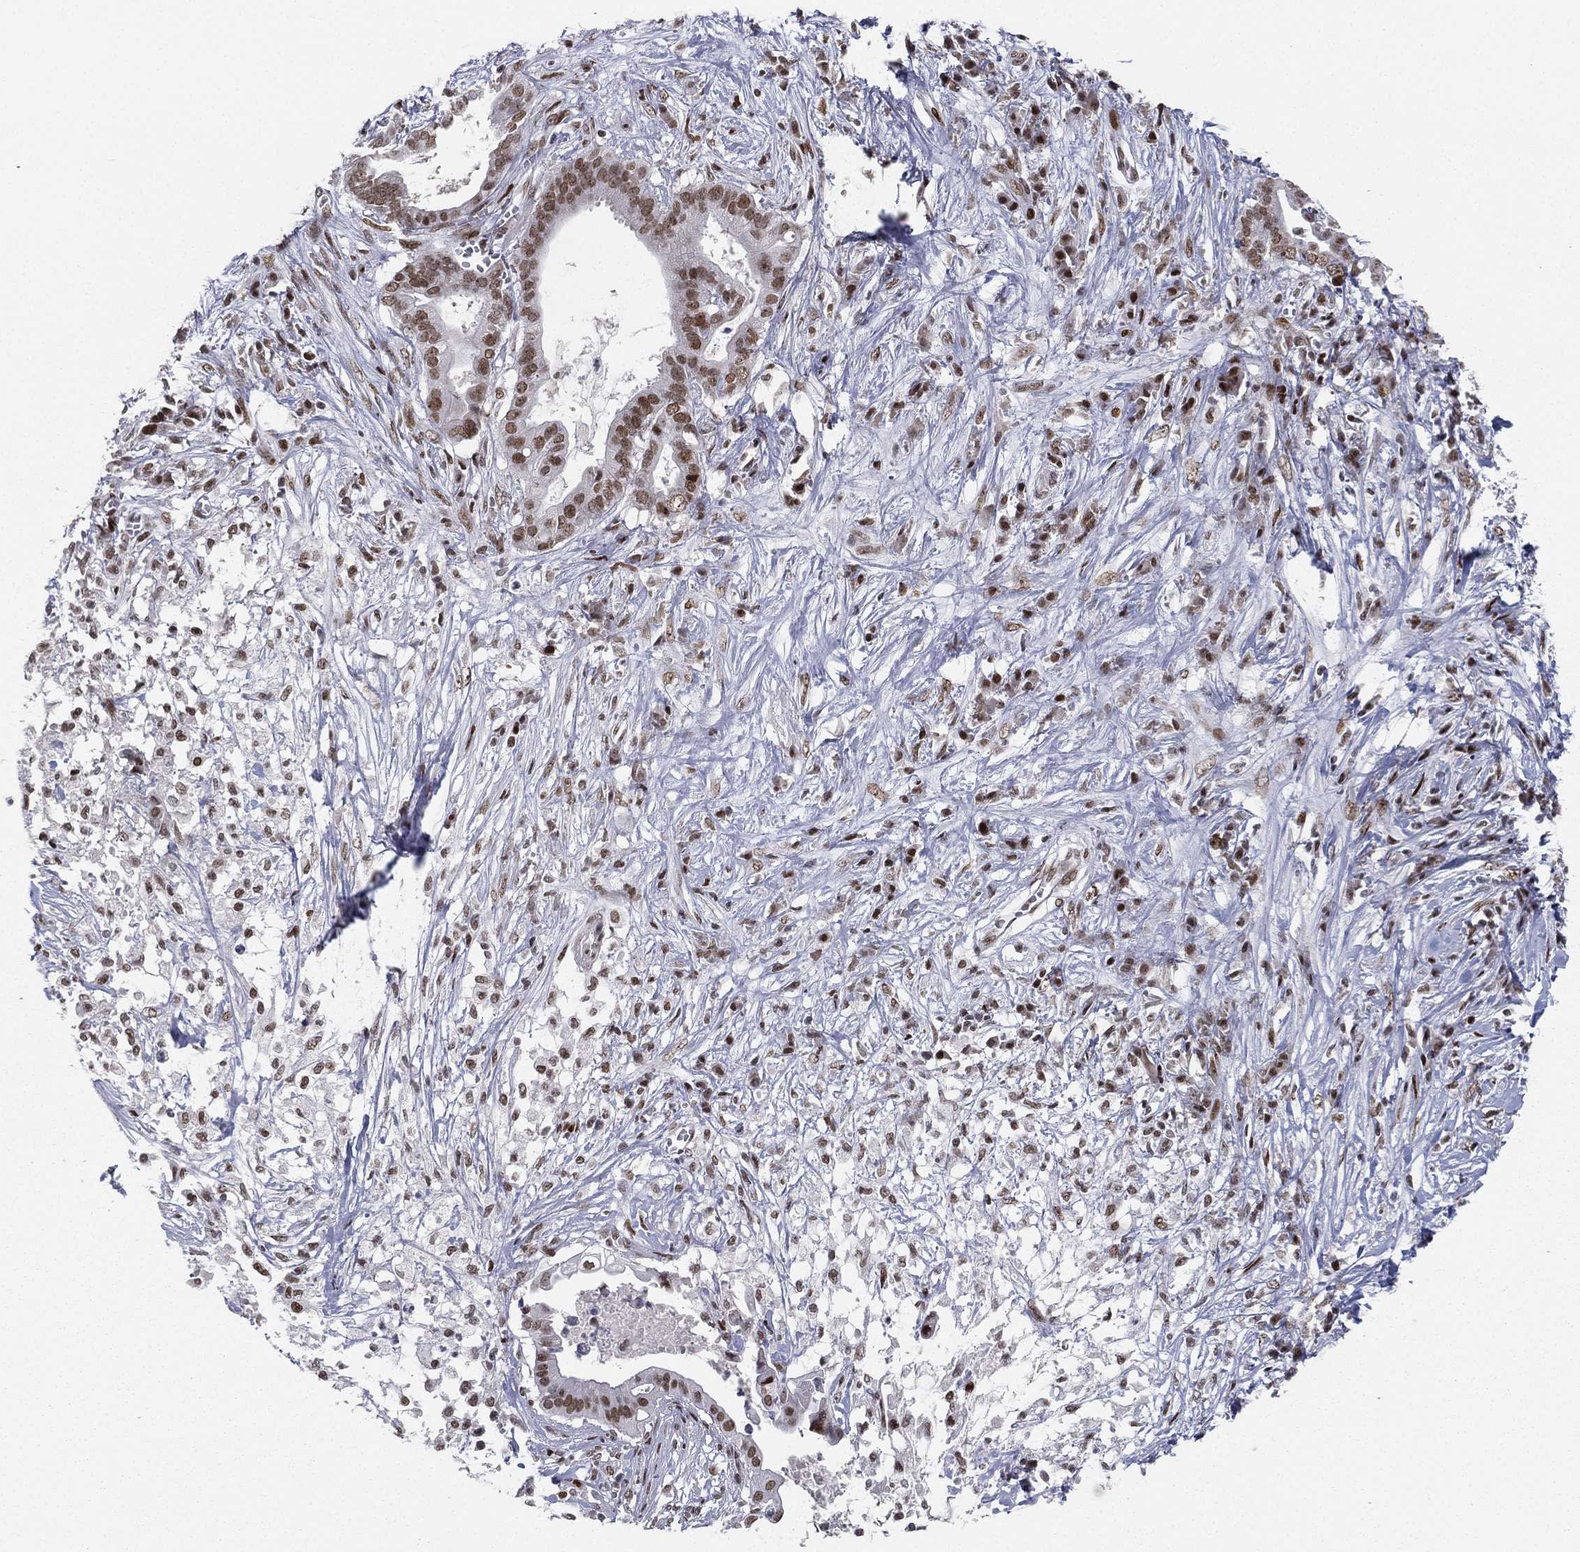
{"staining": {"intensity": "strong", "quantity": "25%-75%", "location": "nuclear"}, "tissue": "pancreatic cancer", "cell_type": "Tumor cells", "image_type": "cancer", "snomed": [{"axis": "morphology", "description": "Adenocarcinoma, NOS"}, {"axis": "topography", "description": "Pancreas"}], "caption": "Immunohistochemistry of pancreatic cancer exhibits high levels of strong nuclear positivity in approximately 25%-75% of tumor cells.", "gene": "RTF1", "patient": {"sex": "male", "age": 61}}